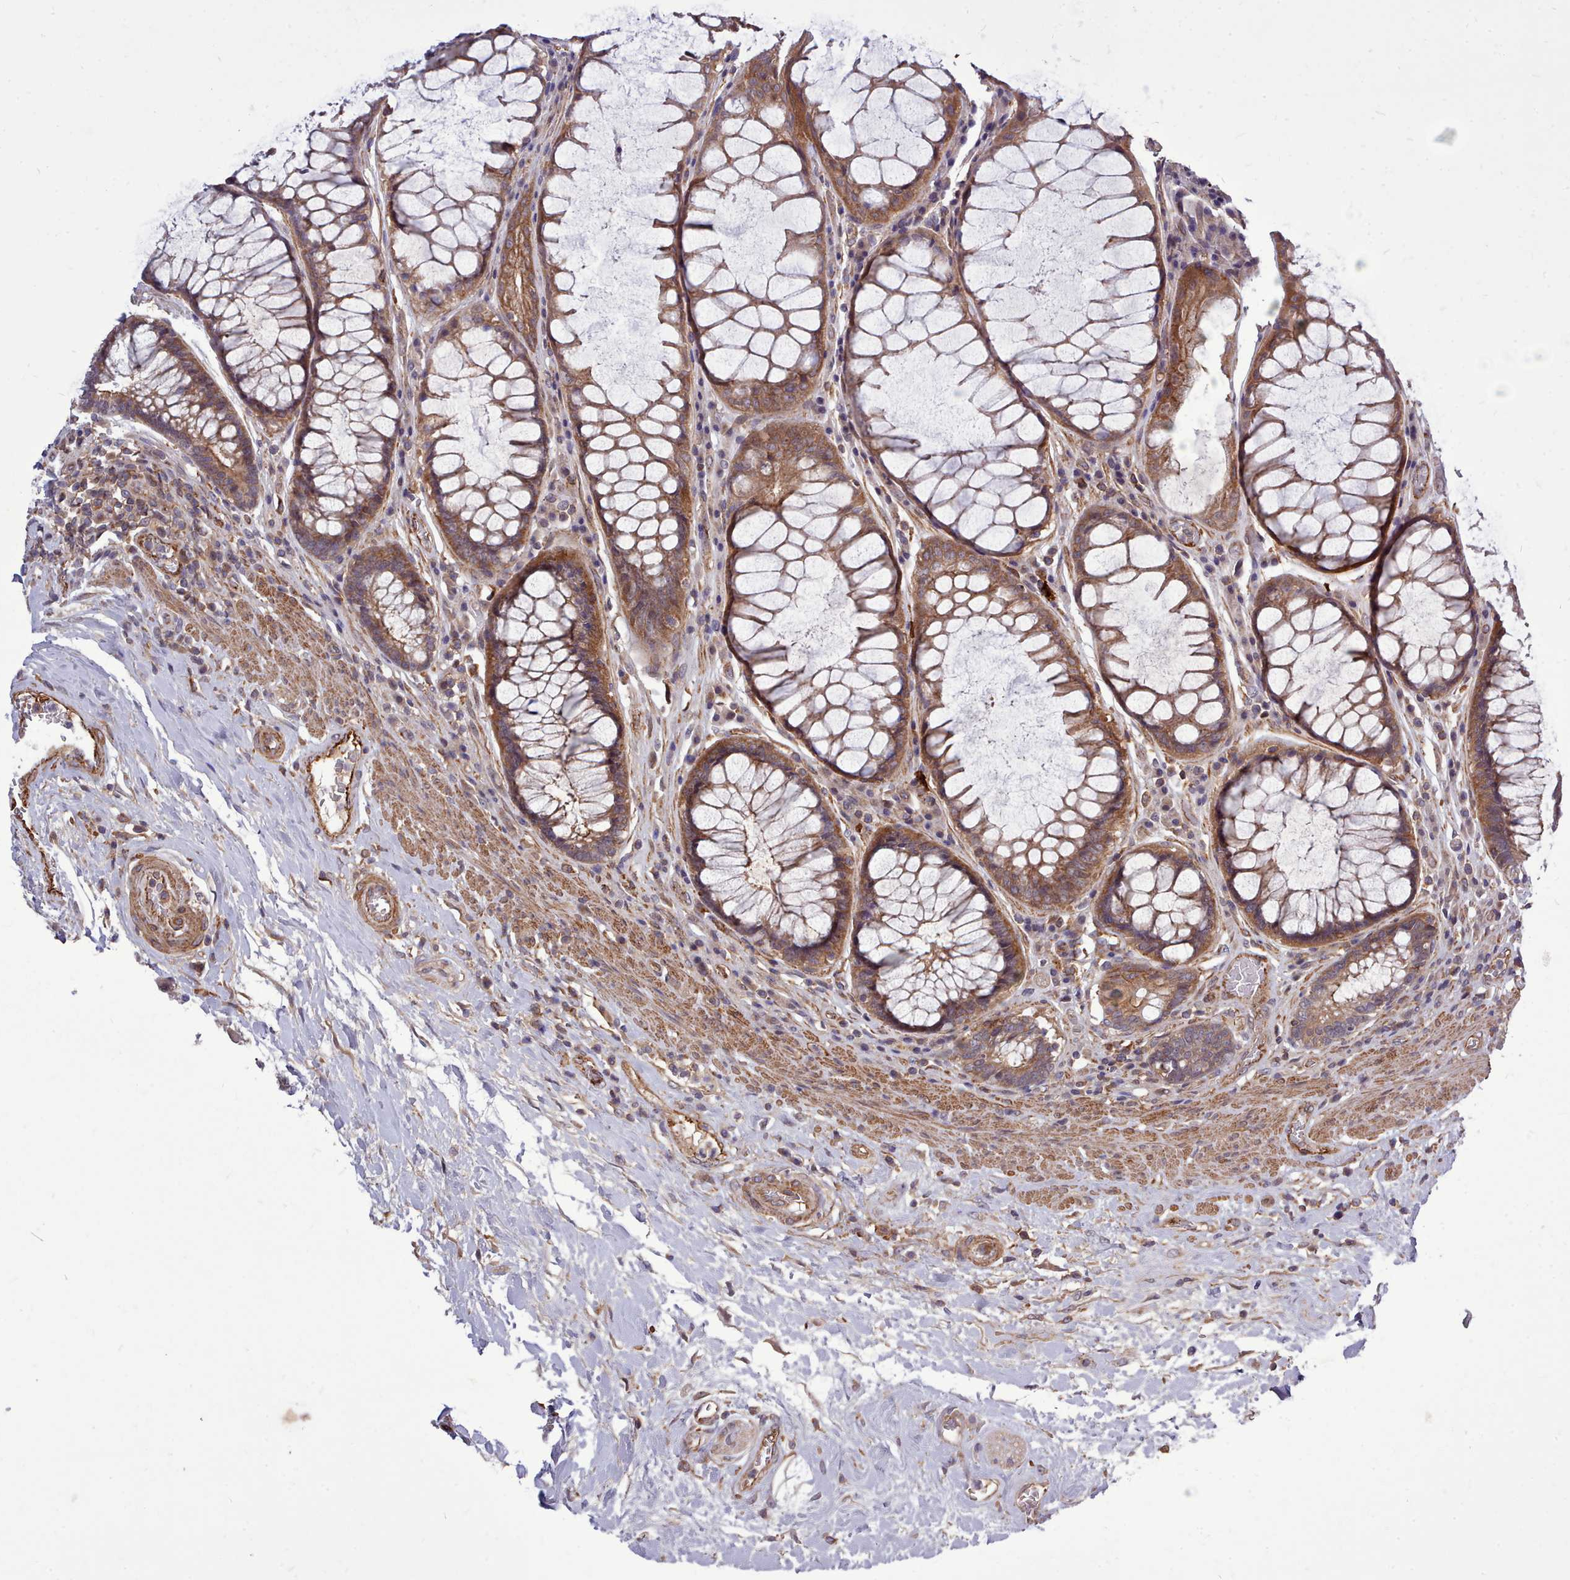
{"staining": {"intensity": "moderate", "quantity": ">75%", "location": "cytoplasmic/membranous"}, "tissue": "rectum", "cell_type": "Glandular cells", "image_type": "normal", "snomed": [{"axis": "morphology", "description": "Normal tissue, NOS"}, {"axis": "topography", "description": "Rectum"}], "caption": "Immunohistochemistry staining of normal rectum, which shows medium levels of moderate cytoplasmic/membranous staining in approximately >75% of glandular cells indicating moderate cytoplasmic/membranous protein positivity. The staining was performed using DAB (brown) for protein detection and nuclei were counterstained in hematoxylin (blue).", "gene": "STUB1", "patient": {"sex": "male", "age": 64}}